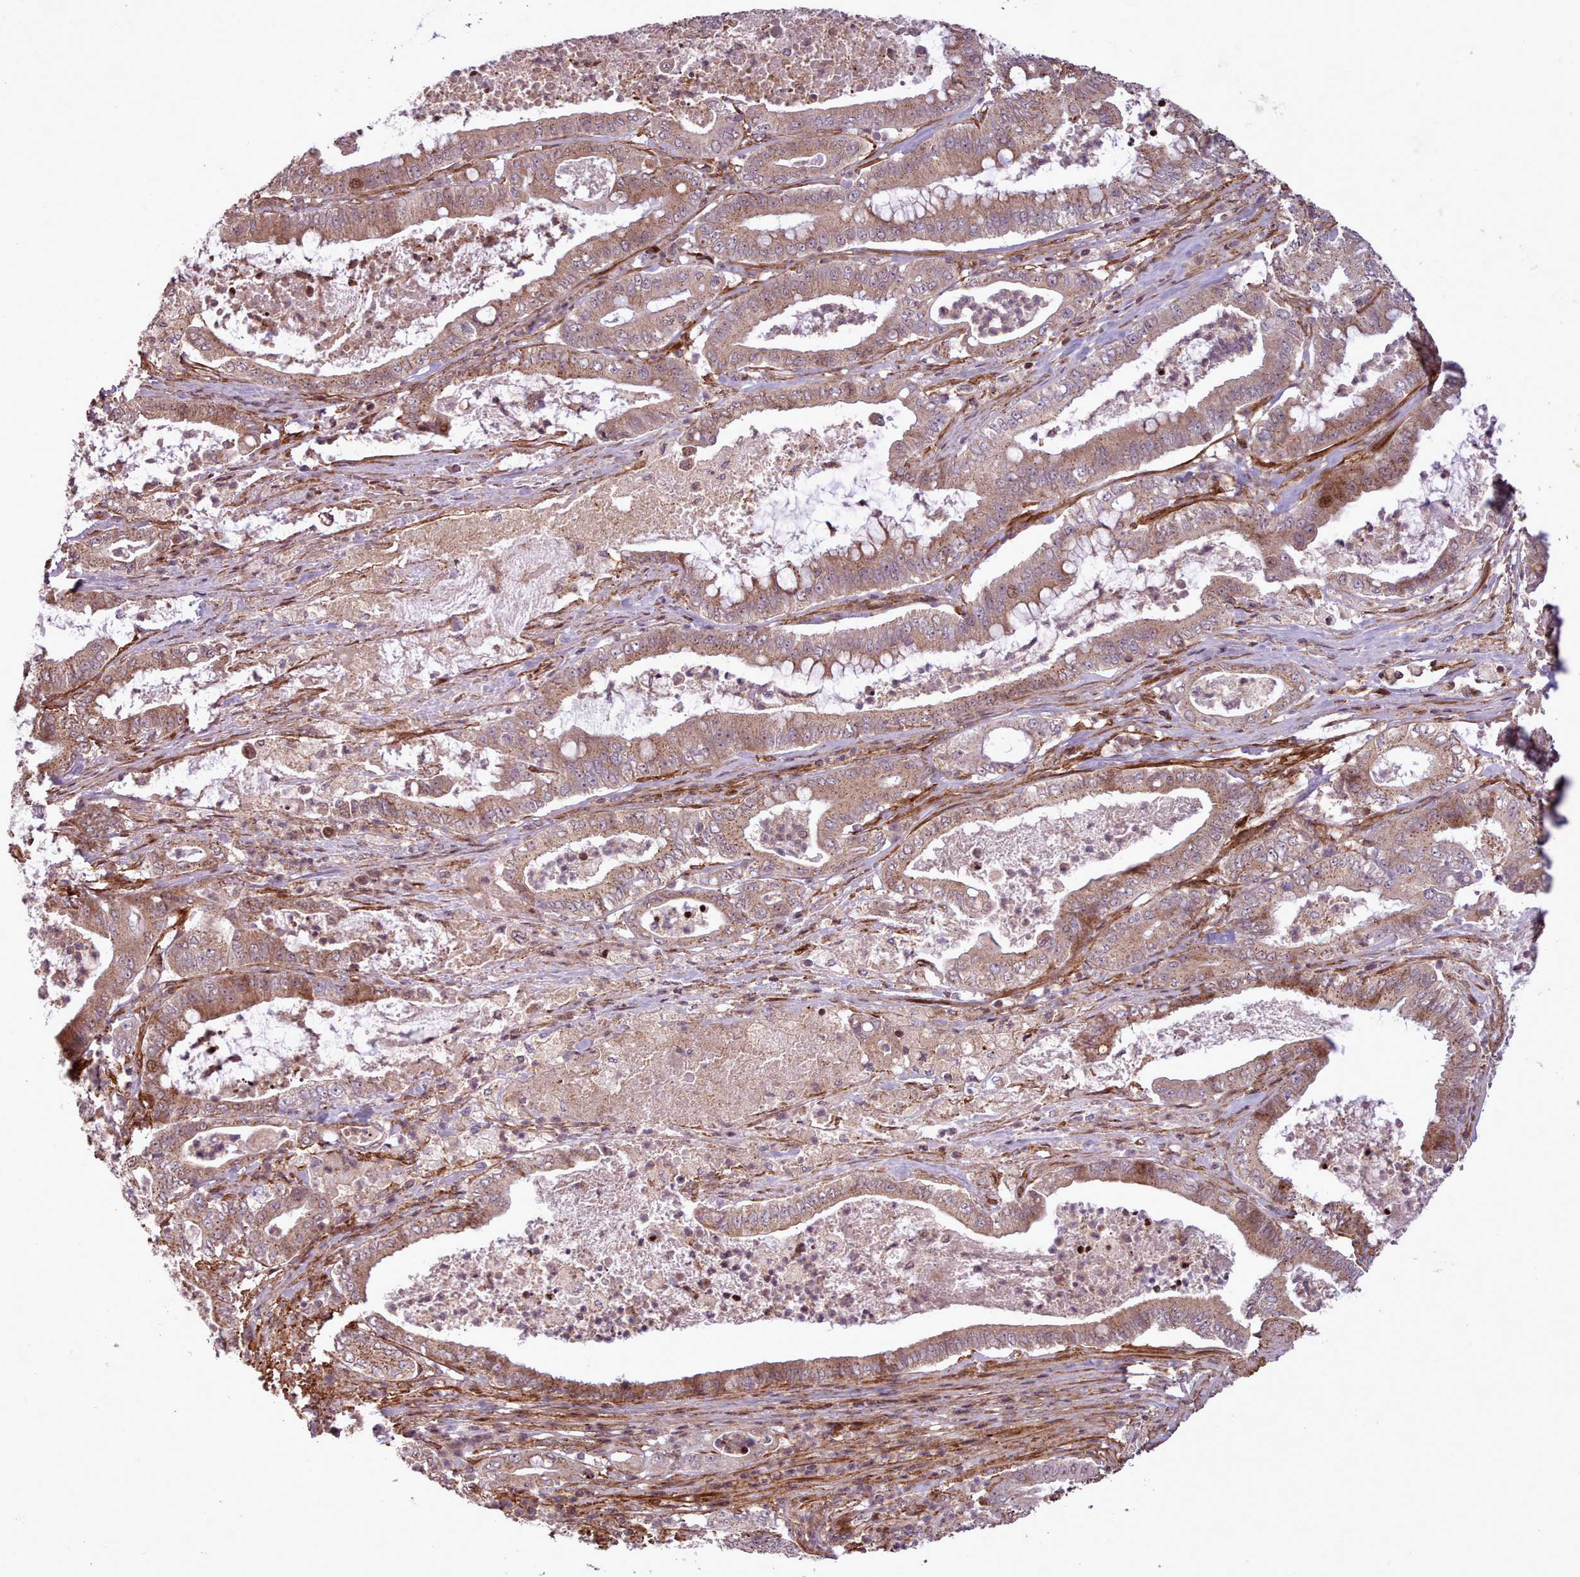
{"staining": {"intensity": "moderate", "quantity": ">75%", "location": "cytoplasmic/membranous"}, "tissue": "pancreatic cancer", "cell_type": "Tumor cells", "image_type": "cancer", "snomed": [{"axis": "morphology", "description": "Adenocarcinoma, NOS"}, {"axis": "topography", "description": "Pancreas"}], "caption": "Brown immunohistochemical staining in human pancreatic adenocarcinoma displays moderate cytoplasmic/membranous expression in approximately >75% of tumor cells.", "gene": "NLRP7", "patient": {"sex": "male", "age": 71}}